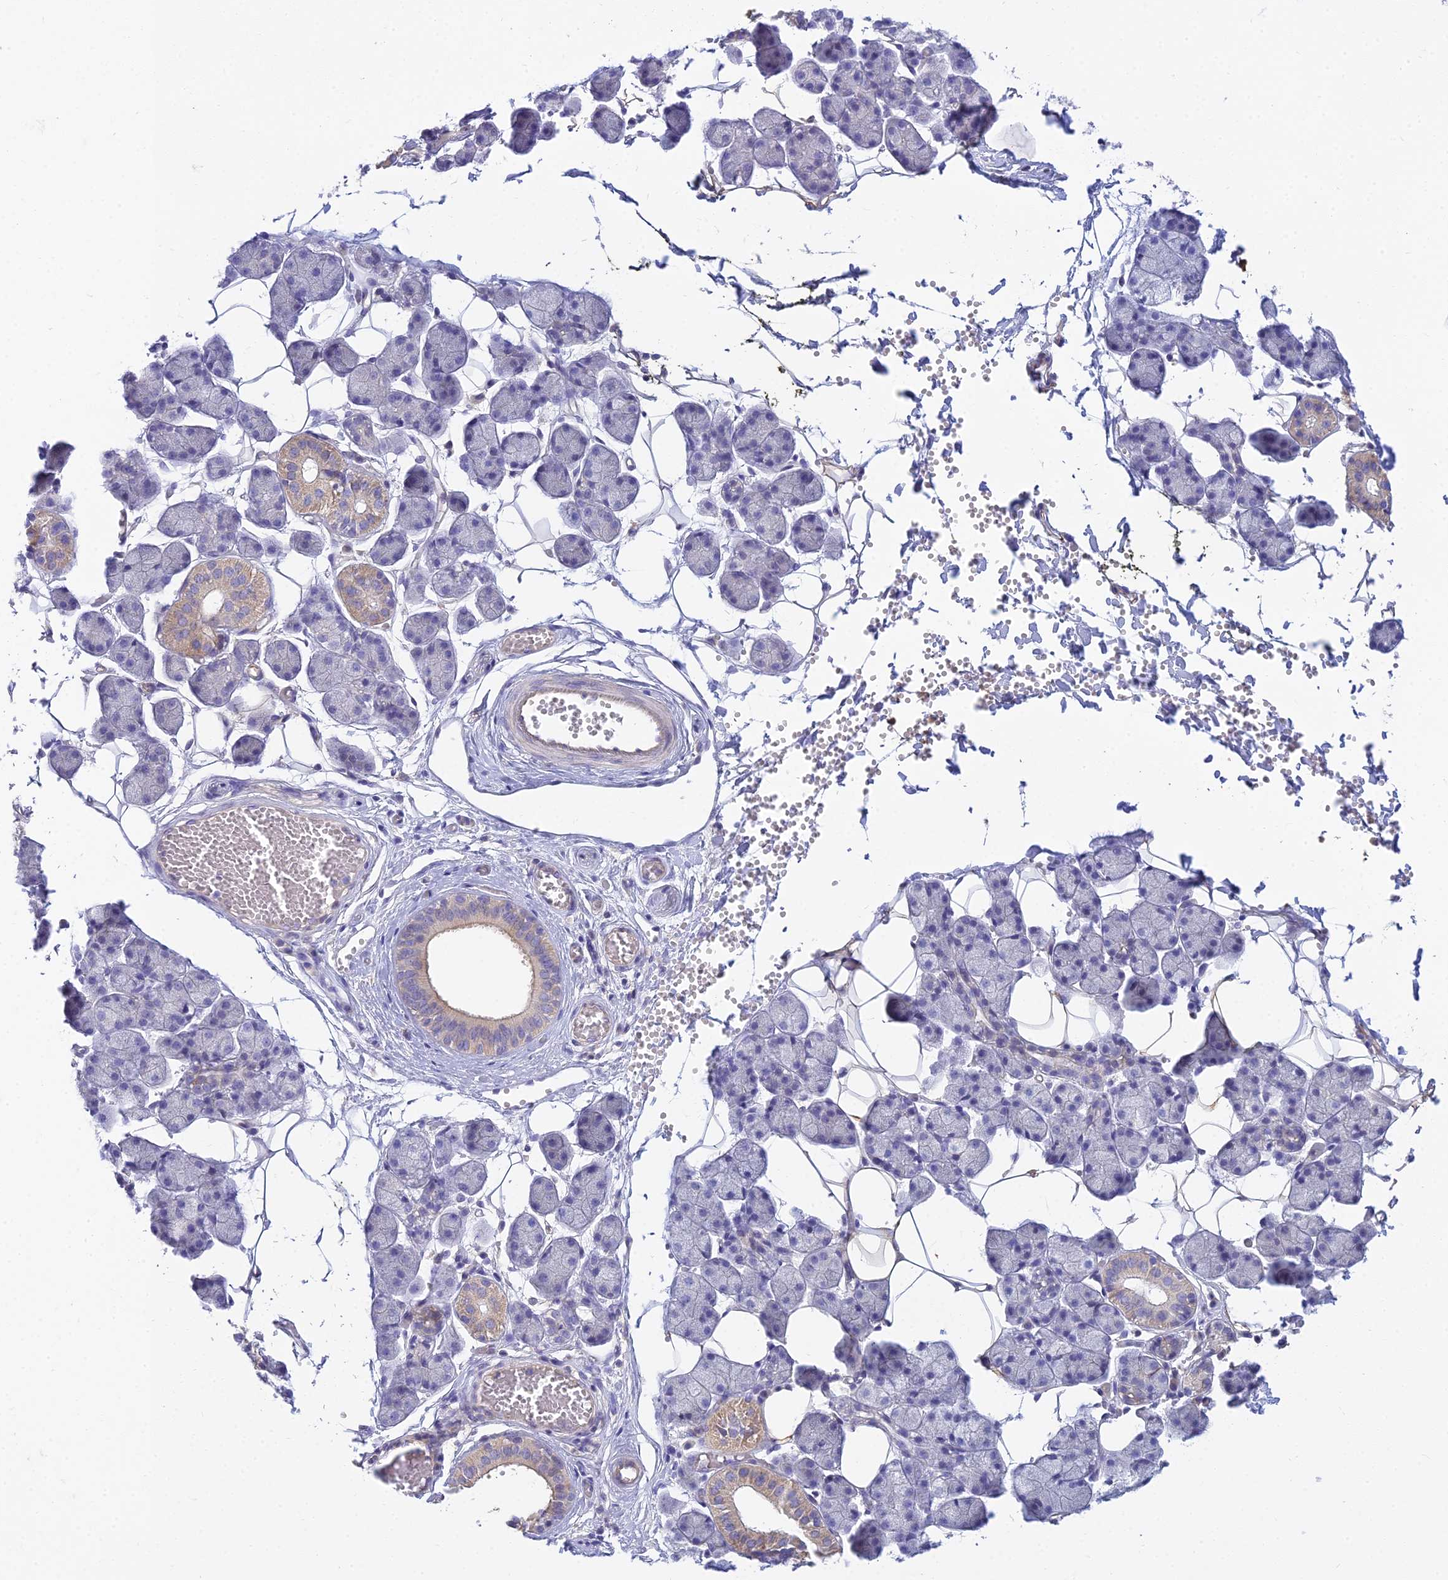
{"staining": {"intensity": "weak", "quantity": "<25%", "location": "cytoplasmic/membranous"}, "tissue": "salivary gland", "cell_type": "Glandular cells", "image_type": "normal", "snomed": [{"axis": "morphology", "description": "Normal tissue, NOS"}, {"axis": "topography", "description": "Salivary gland"}], "caption": "Immunohistochemical staining of unremarkable salivary gland reveals no significant staining in glandular cells. Brightfield microscopy of immunohistochemistry (IHC) stained with DAB (brown) and hematoxylin (blue), captured at high magnification.", "gene": "SMIM24", "patient": {"sex": "female", "age": 33}}